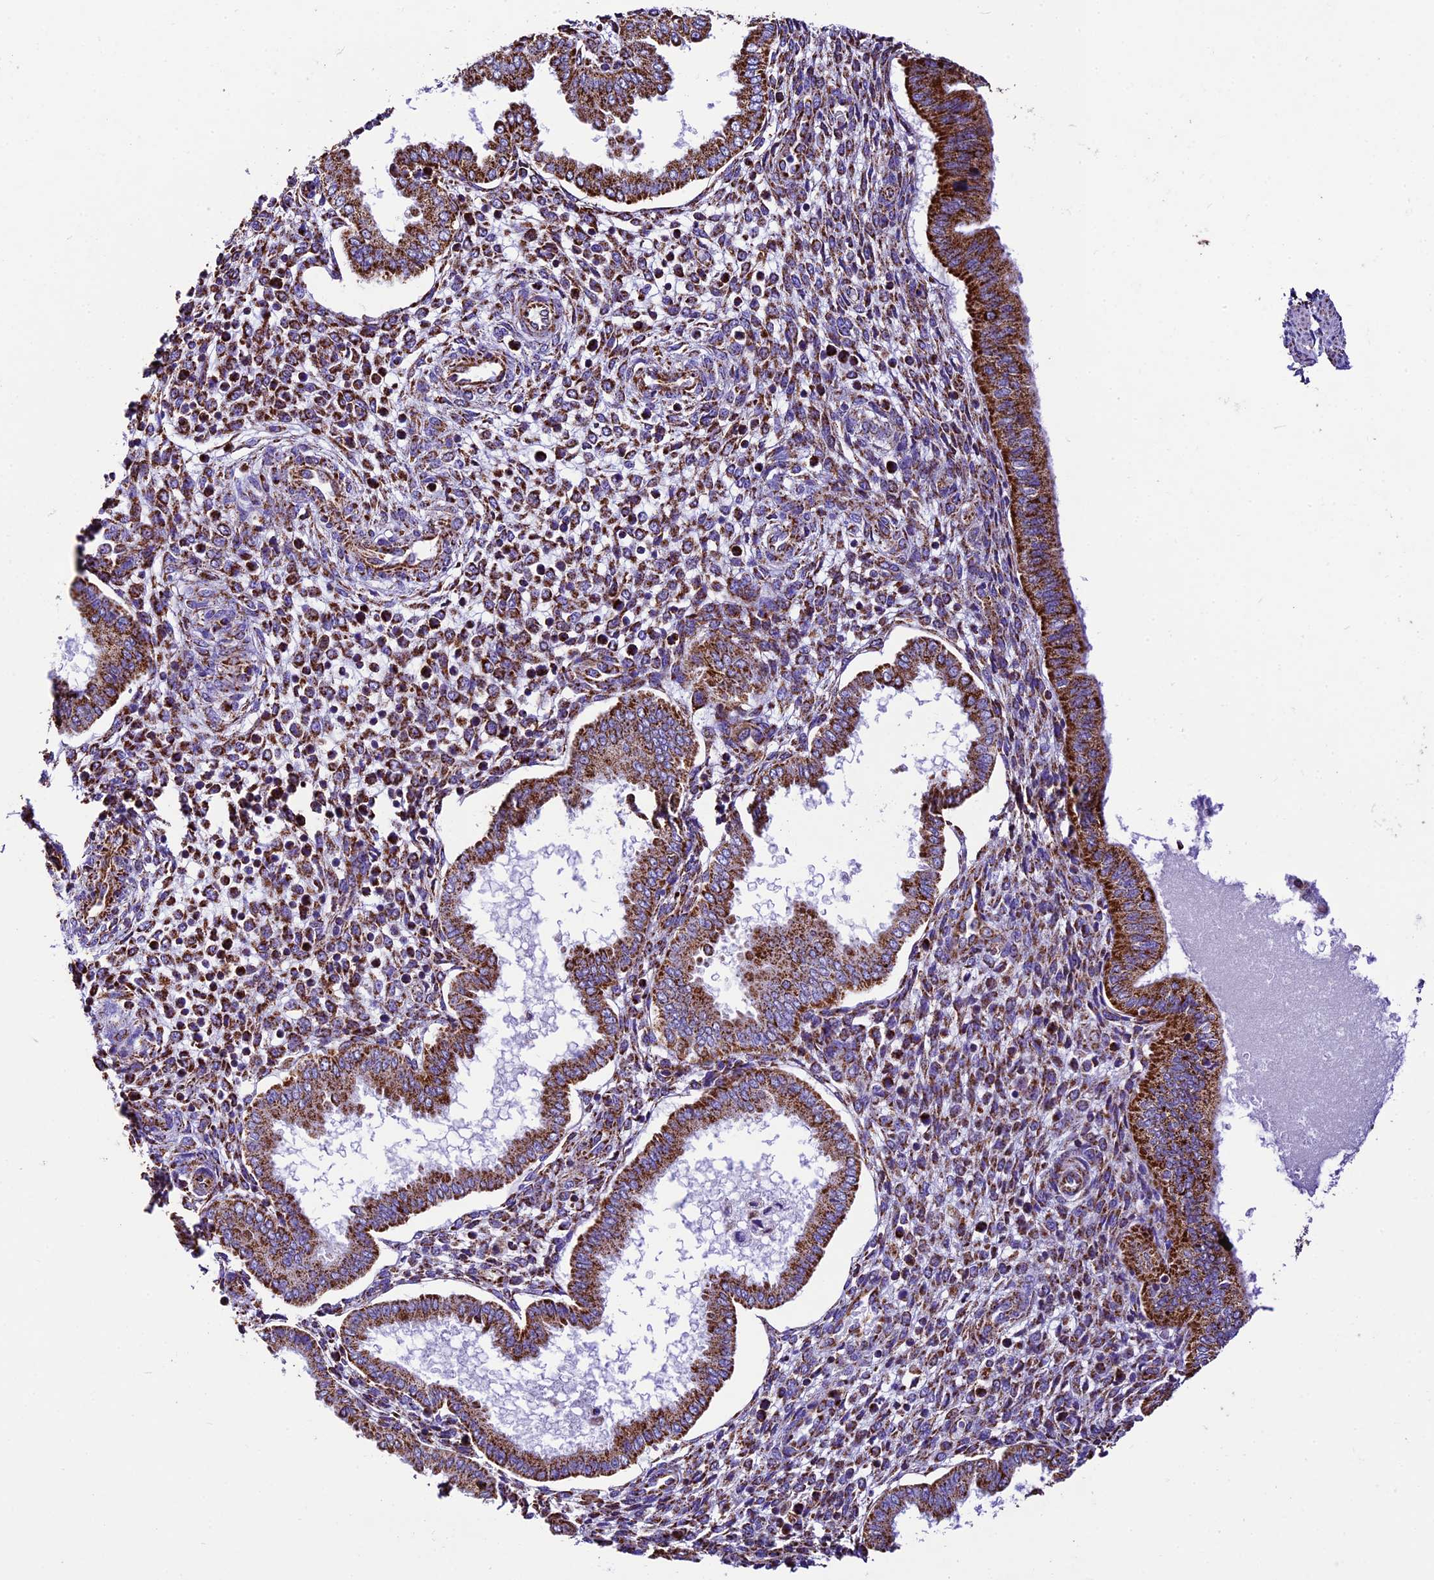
{"staining": {"intensity": "moderate", "quantity": ">75%", "location": "cytoplasmic/membranous"}, "tissue": "endometrium", "cell_type": "Cells in endometrial stroma", "image_type": "normal", "snomed": [{"axis": "morphology", "description": "Normal tissue, NOS"}, {"axis": "topography", "description": "Endometrium"}], "caption": "IHC histopathology image of unremarkable endometrium: endometrium stained using IHC exhibits medium levels of moderate protein expression localized specifically in the cytoplasmic/membranous of cells in endometrial stroma, appearing as a cytoplasmic/membranous brown color.", "gene": "DCAF5", "patient": {"sex": "female", "age": 24}}